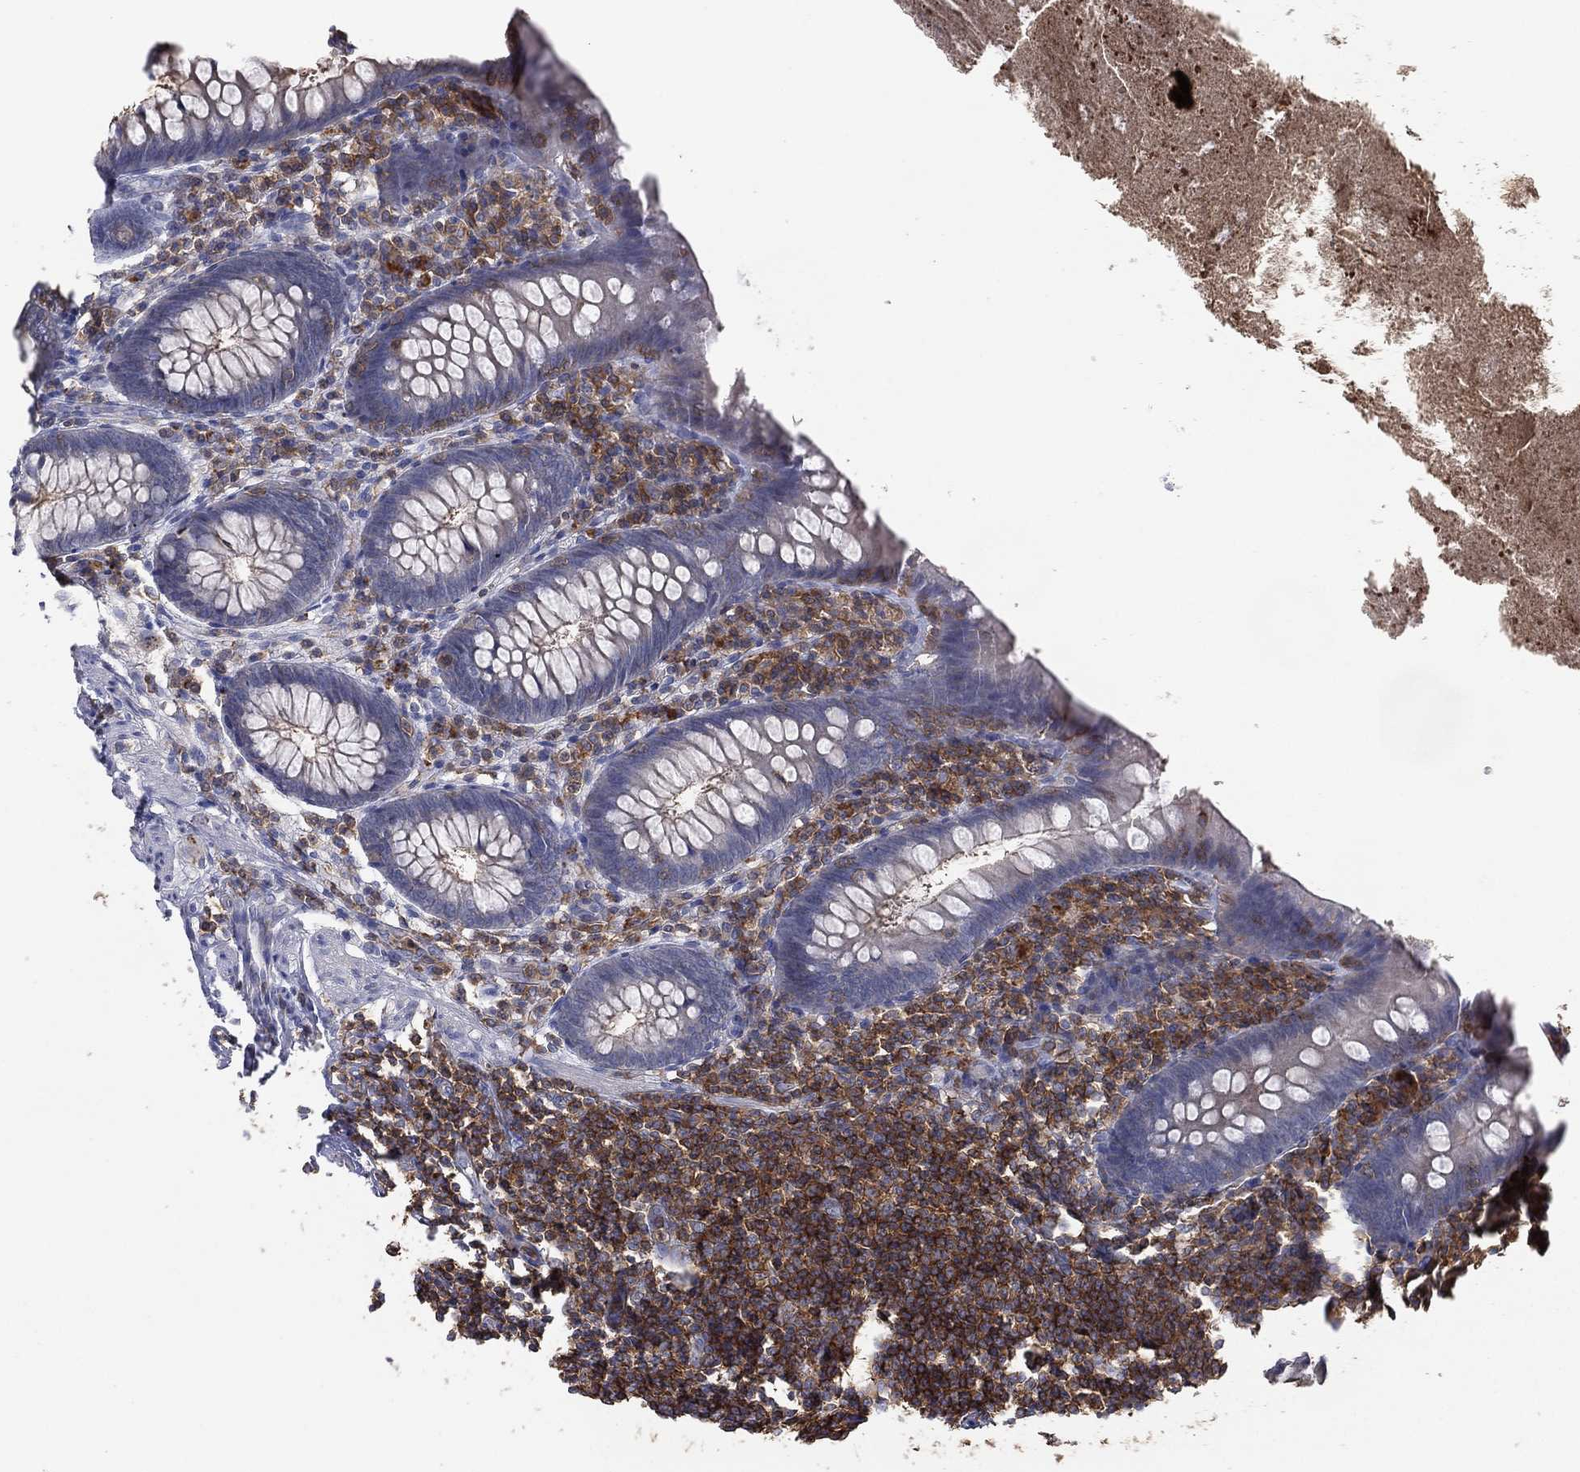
{"staining": {"intensity": "moderate", "quantity": "<25%", "location": "cytoplasmic/membranous"}, "tissue": "appendix", "cell_type": "Glandular cells", "image_type": "normal", "snomed": [{"axis": "morphology", "description": "Normal tissue, NOS"}, {"axis": "topography", "description": "Appendix"}], "caption": "IHC photomicrograph of unremarkable appendix: human appendix stained using immunohistochemistry shows low levels of moderate protein expression localized specifically in the cytoplasmic/membranous of glandular cells, appearing as a cytoplasmic/membranous brown color.", "gene": "DOCK8", "patient": {"sex": "male", "age": 47}}